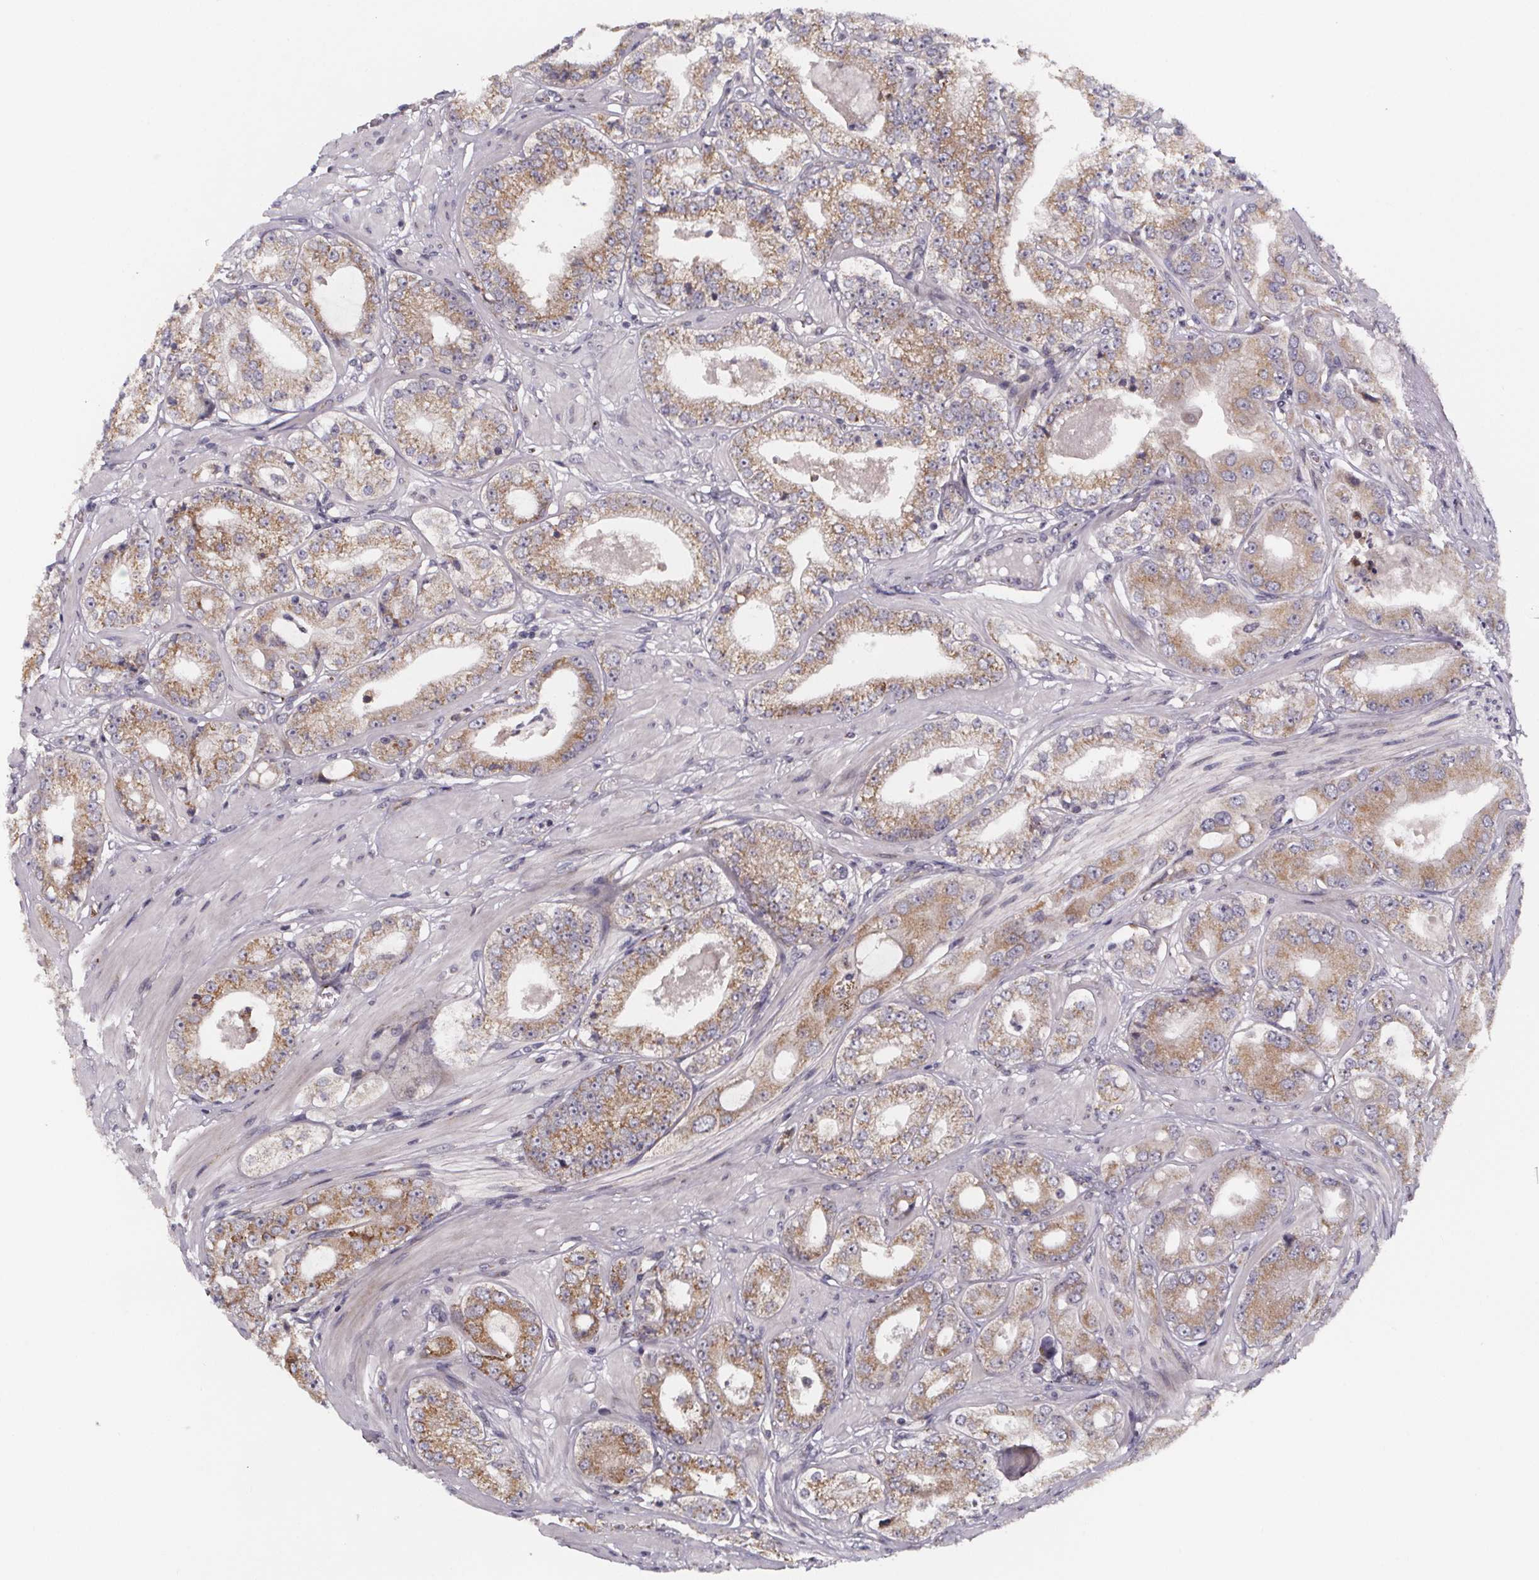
{"staining": {"intensity": "moderate", "quantity": ">75%", "location": "cytoplasmic/membranous"}, "tissue": "prostate cancer", "cell_type": "Tumor cells", "image_type": "cancer", "snomed": [{"axis": "morphology", "description": "Adenocarcinoma, Low grade"}, {"axis": "topography", "description": "Prostate"}], "caption": "Moderate cytoplasmic/membranous staining is present in about >75% of tumor cells in prostate cancer (low-grade adenocarcinoma).", "gene": "NDST1", "patient": {"sex": "male", "age": 60}}